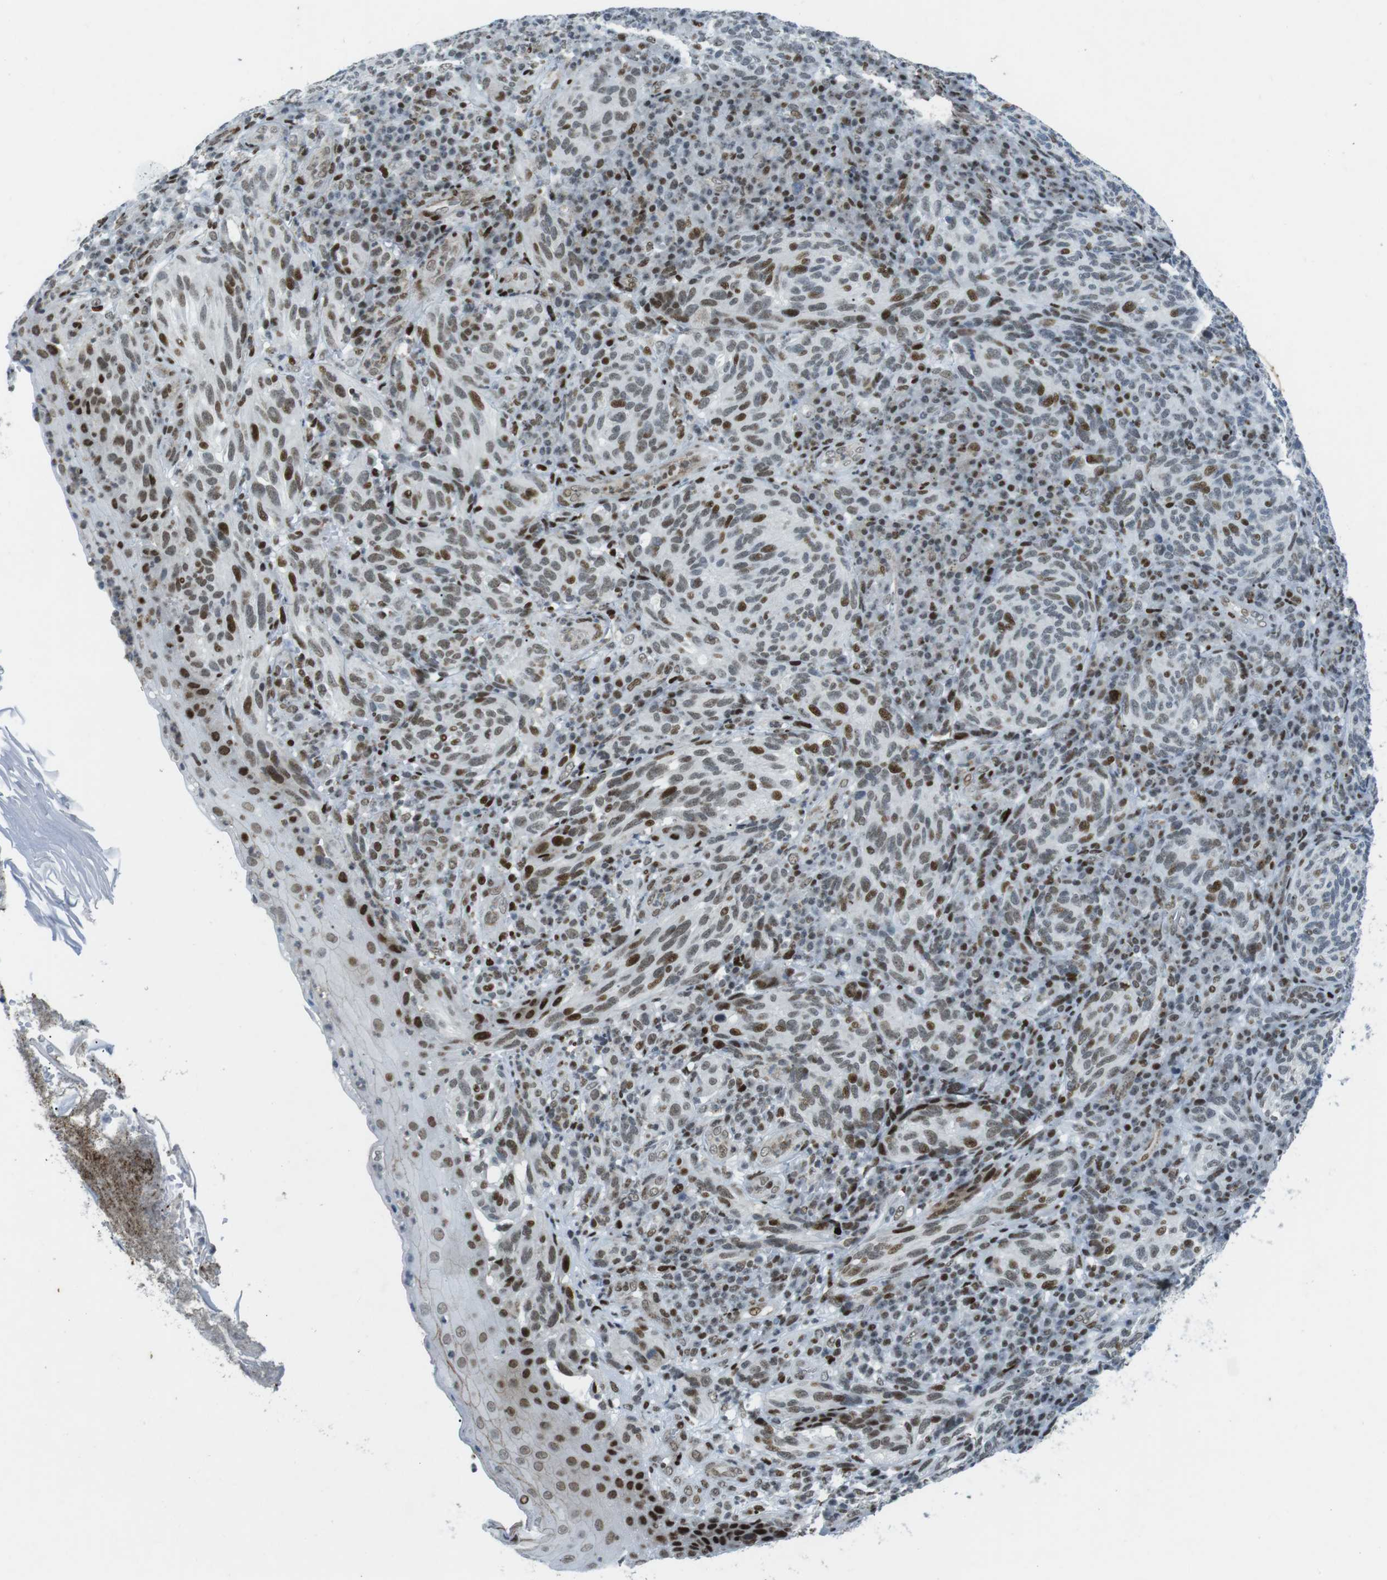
{"staining": {"intensity": "moderate", "quantity": "25%-75%", "location": "nuclear"}, "tissue": "melanoma", "cell_type": "Tumor cells", "image_type": "cancer", "snomed": [{"axis": "morphology", "description": "Malignant melanoma, NOS"}, {"axis": "topography", "description": "Skin"}], "caption": "This histopathology image shows immunohistochemistry staining of melanoma, with medium moderate nuclear staining in about 25%-75% of tumor cells.", "gene": "ARID1A", "patient": {"sex": "female", "age": 73}}